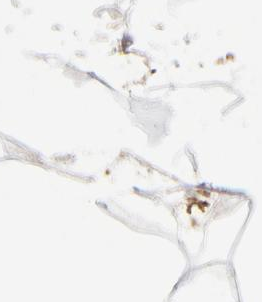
{"staining": {"intensity": "moderate", "quantity": ">75%", "location": "cytoplasmic/membranous"}, "tissue": "adipose tissue", "cell_type": "Adipocytes", "image_type": "normal", "snomed": [{"axis": "morphology", "description": "Normal tissue, NOS"}, {"axis": "morphology", "description": "Duct carcinoma"}, {"axis": "topography", "description": "Breast"}, {"axis": "topography", "description": "Adipose tissue"}], "caption": "The micrograph demonstrates immunohistochemical staining of normal adipose tissue. There is moderate cytoplasmic/membranous expression is present in approximately >75% of adipocytes. Immunohistochemistry (ihc) stains the protein of interest in brown and the nuclei are stained blue.", "gene": "AKT2", "patient": {"sex": "female", "age": 37}}